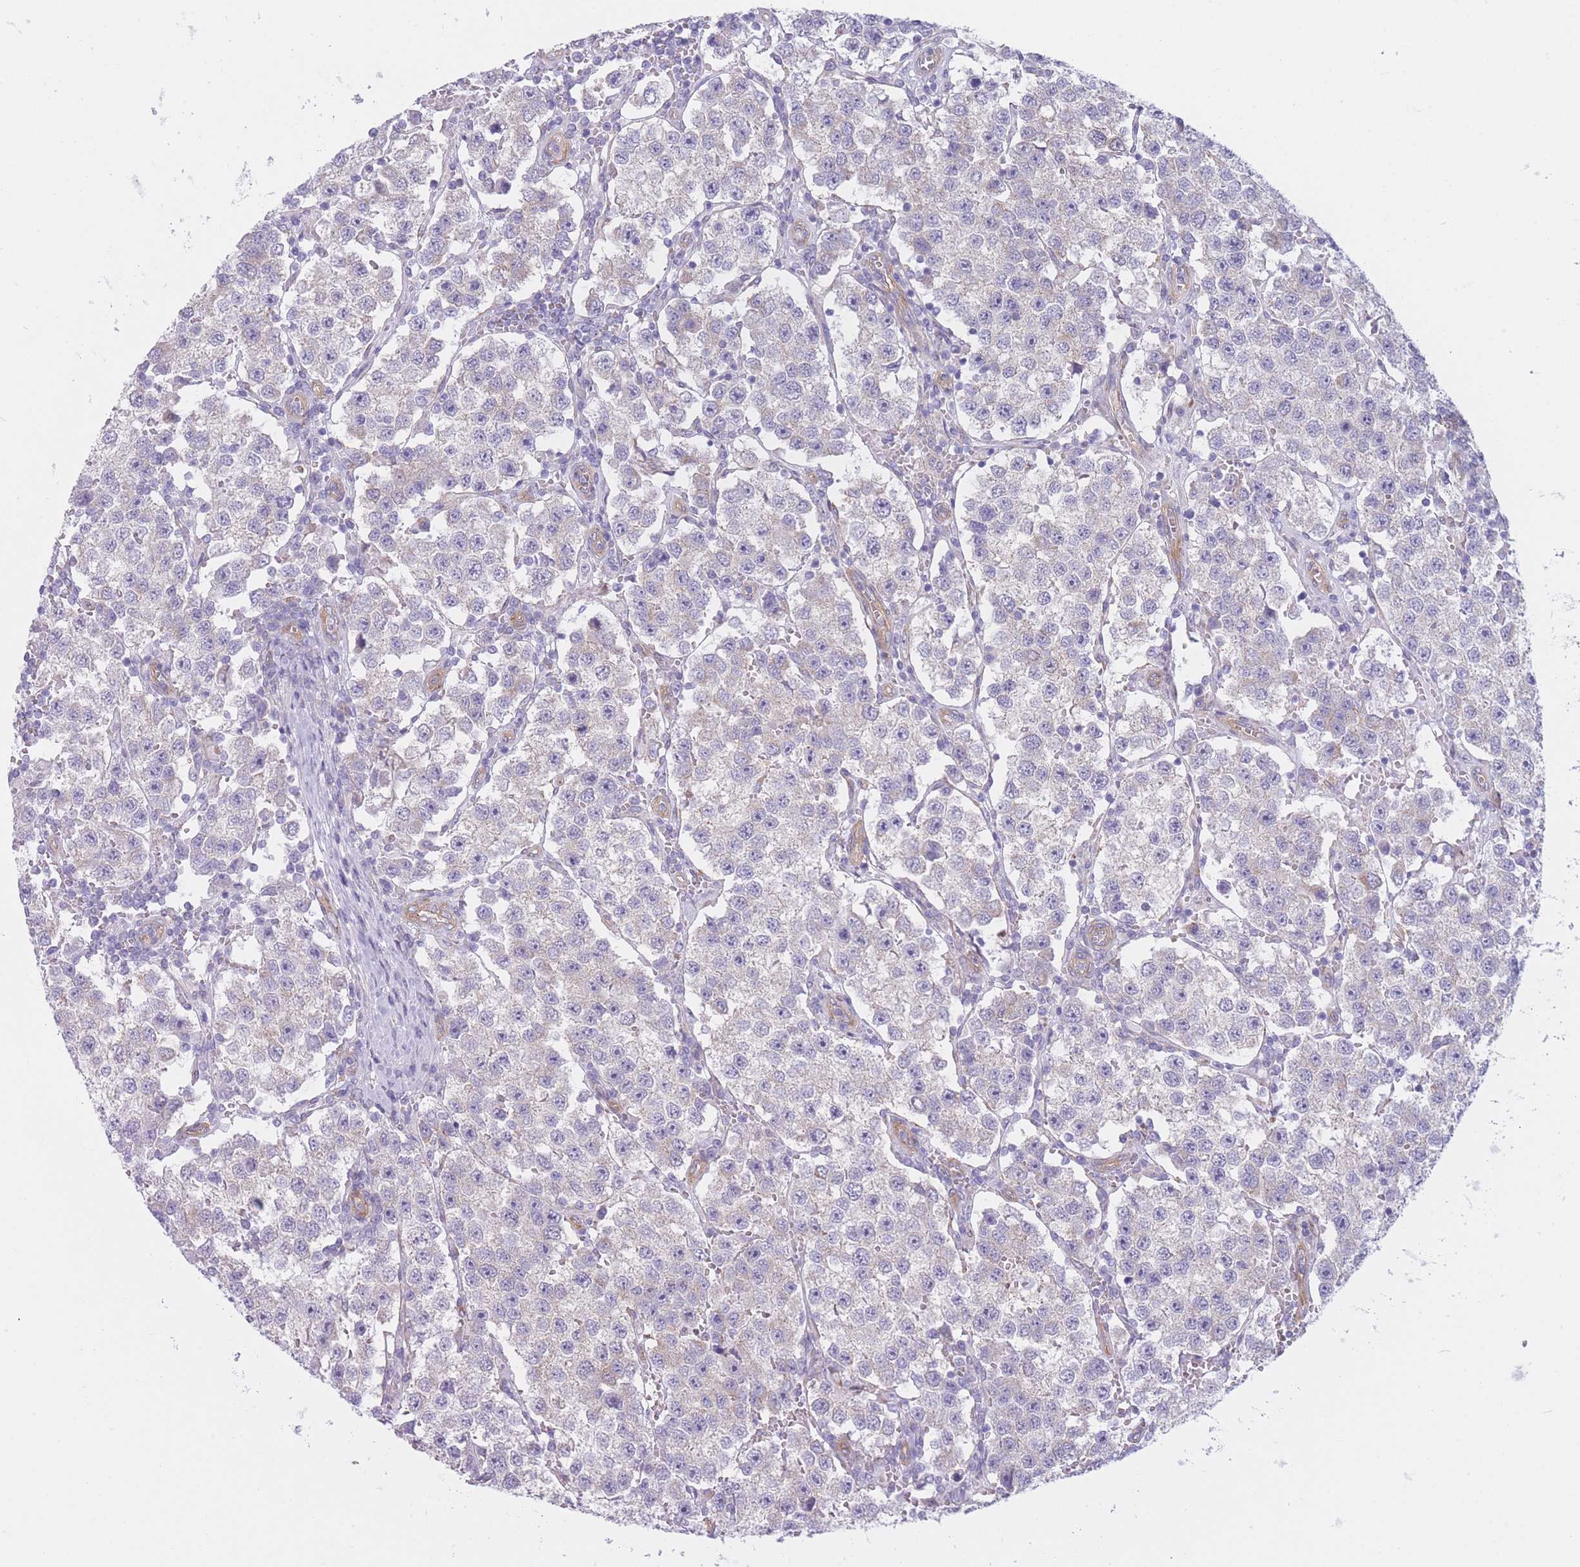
{"staining": {"intensity": "negative", "quantity": "none", "location": "none"}, "tissue": "testis cancer", "cell_type": "Tumor cells", "image_type": "cancer", "snomed": [{"axis": "morphology", "description": "Seminoma, NOS"}, {"axis": "topography", "description": "Testis"}], "caption": "This is a micrograph of immunohistochemistry staining of seminoma (testis), which shows no positivity in tumor cells.", "gene": "SERPINB3", "patient": {"sex": "male", "age": 37}}